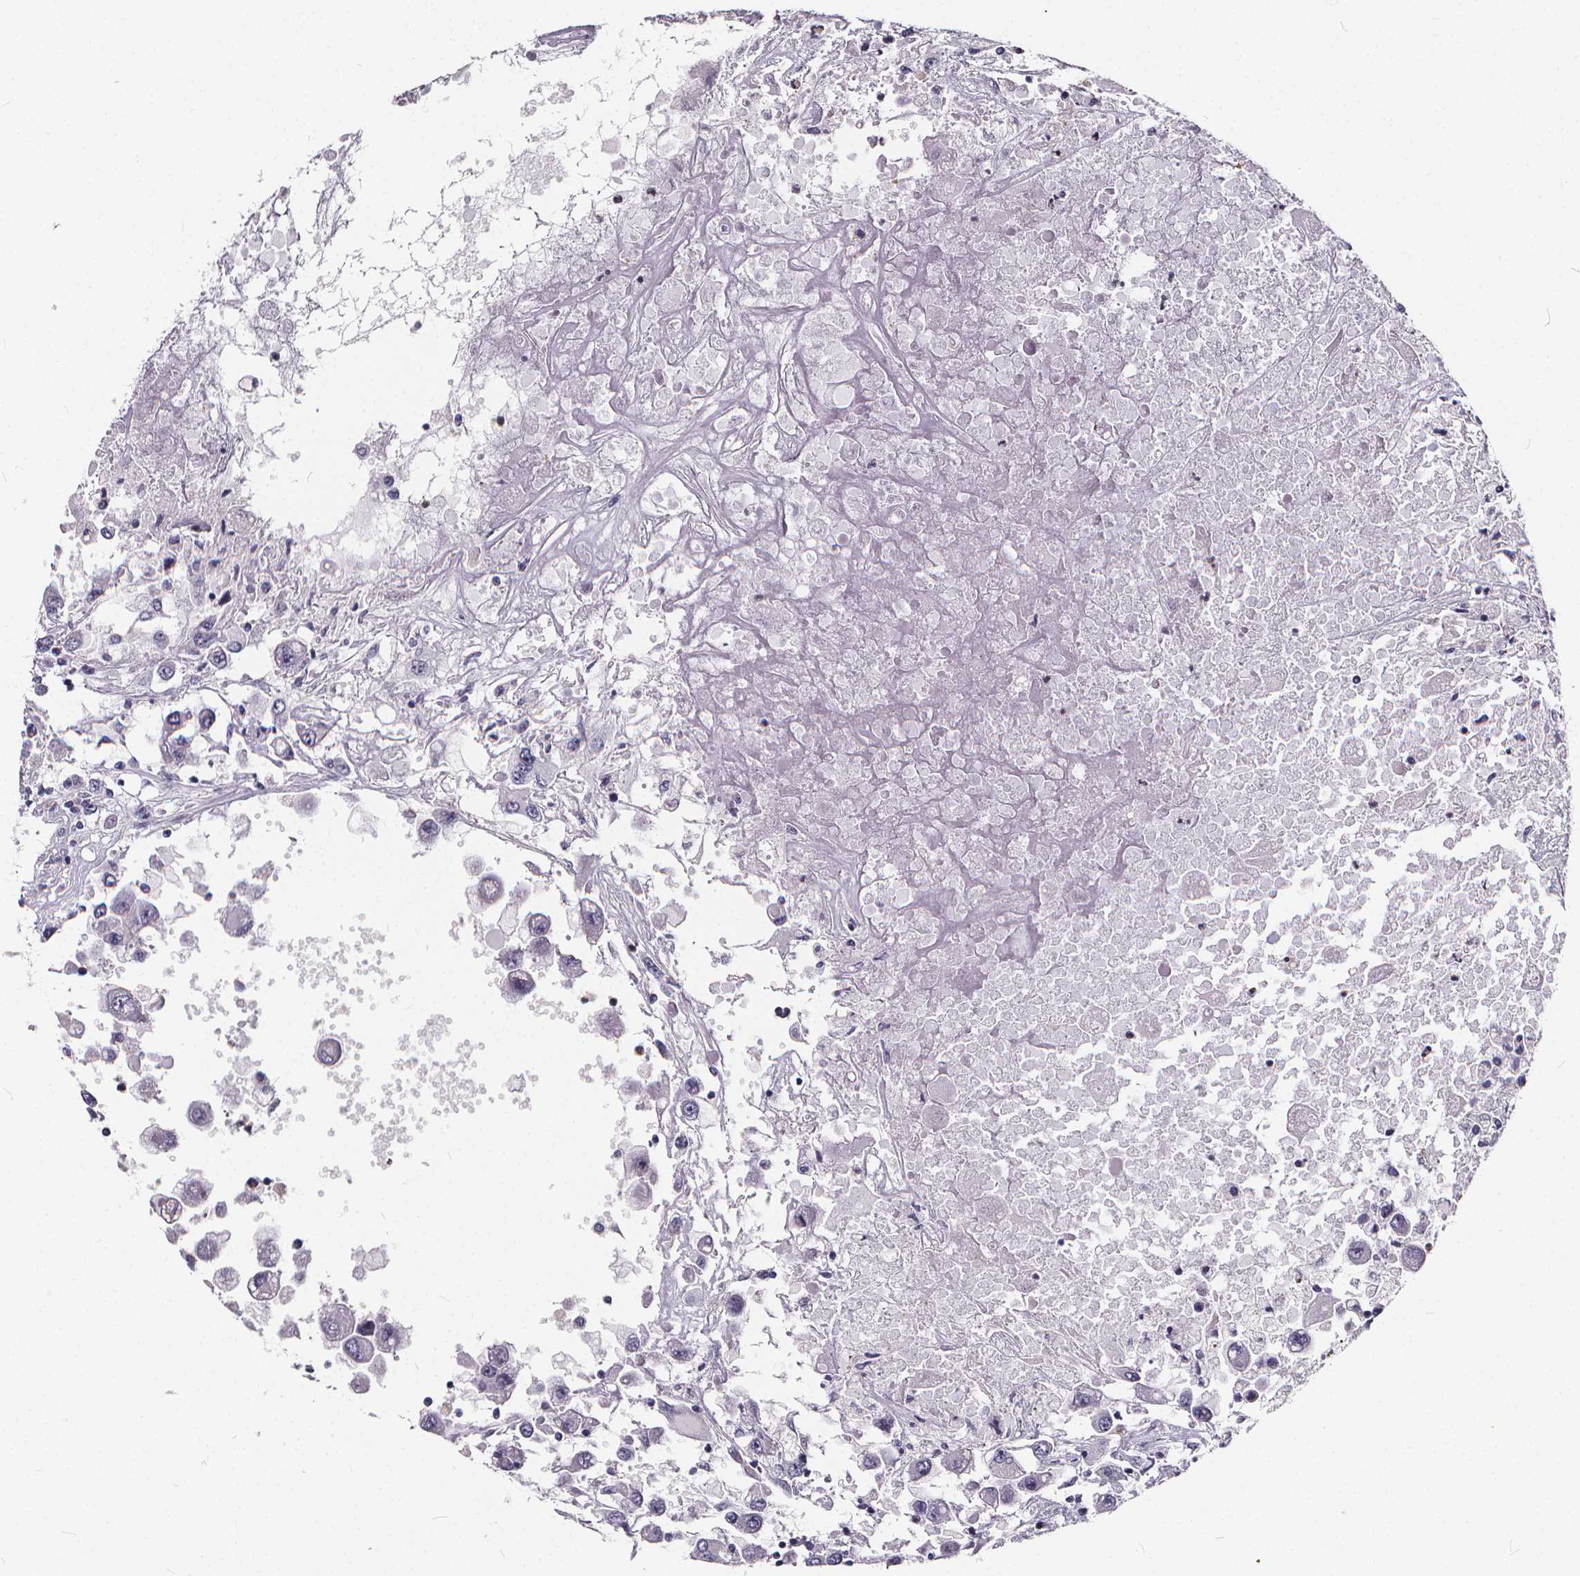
{"staining": {"intensity": "negative", "quantity": "none", "location": "none"}, "tissue": "renal cancer", "cell_type": "Tumor cells", "image_type": "cancer", "snomed": [{"axis": "morphology", "description": "Adenocarcinoma, NOS"}, {"axis": "topography", "description": "Kidney"}], "caption": "Immunohistochemical staining of human adenocarcinoma (renal) shows no significant staining in tumor cells. (DAB immunohistochemistry (IHC) with hematoxylin counter stain).", "gene": "SPEF2", "patient": {"sex": "female", "age": 67}}